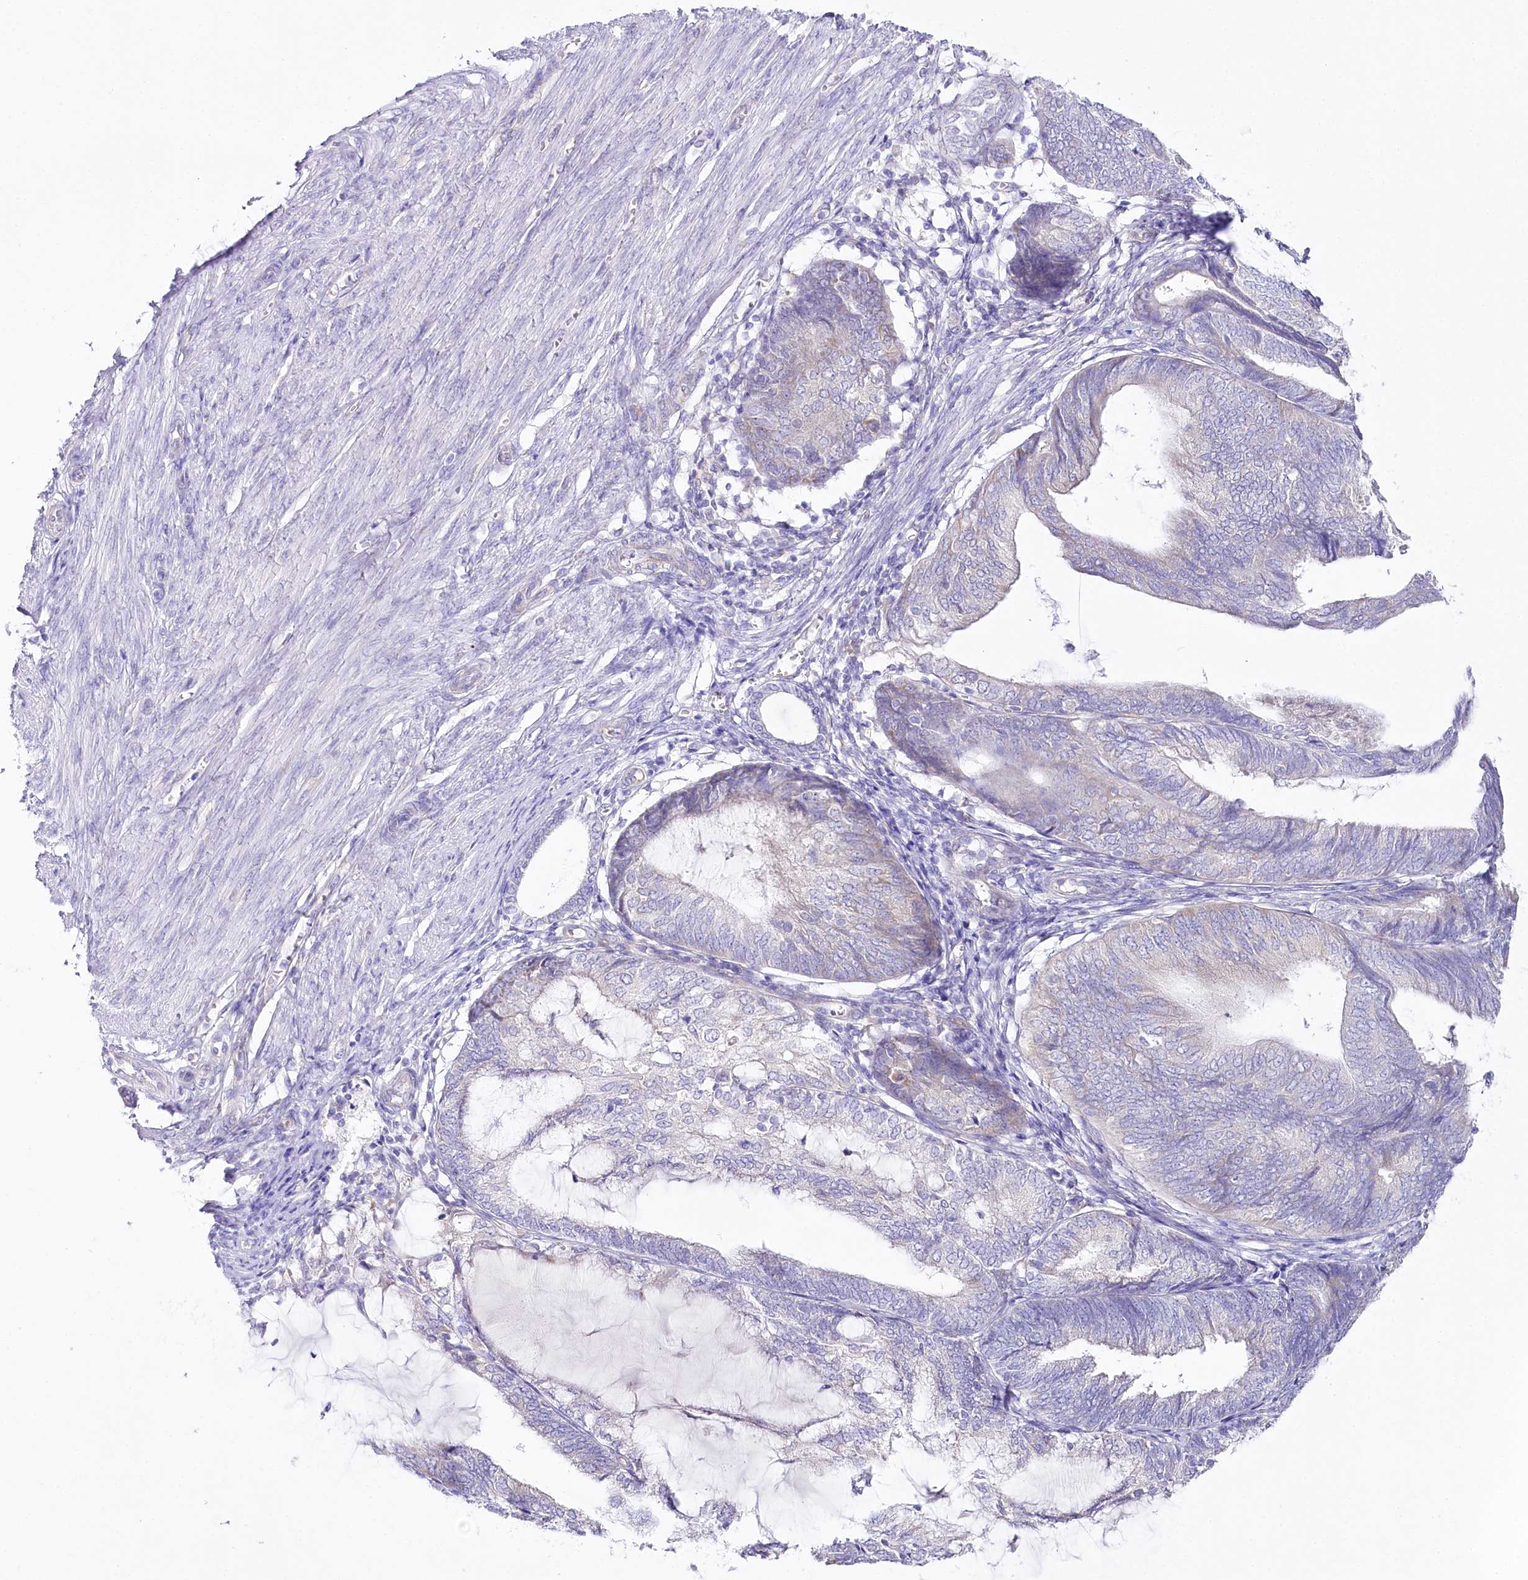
{"staining": {"intensity": "negative", "quantity": "none", "location": "none"}, "tissue": "endometrial cancer", "cell_type": "Tumor cells", "image_type": "cancer", "snomed": [{"axis": "morphology", "description": "Adenocarcinoma, NOS"}, {"axis": "topography", "description": "Endometrium"}], "caption": "Micrograph shows no significant protein expression in tumor cells of adenocarcinoma (endometrial).", "gene": "CSN3", "patient": {"sex": "female", "age": 81}}